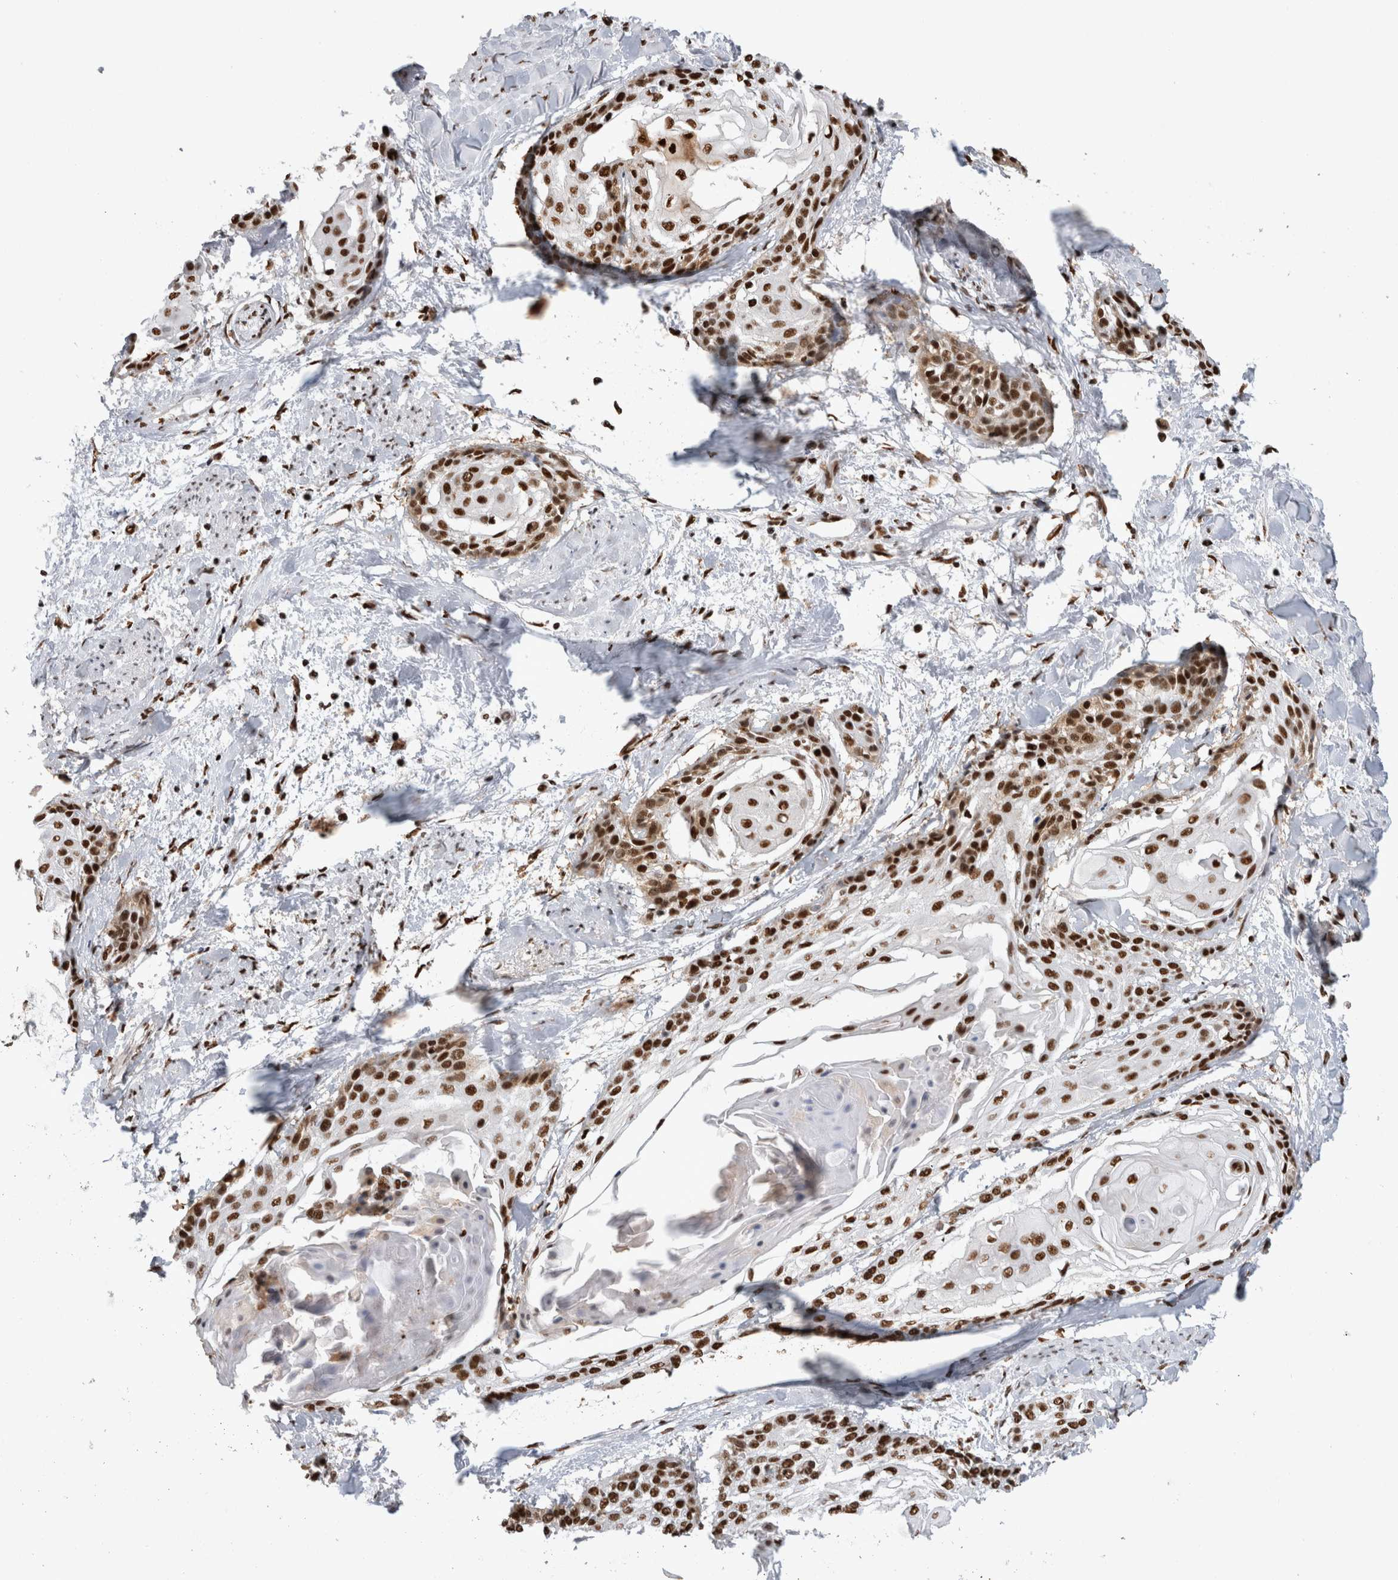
{"staining": {"intensity": "strong", "quantity": ">75%", "location": "nuclear"}, "tissue": "cervical cancer", "cell_type": "Tumor cells", "image_type": "cancer", "snomed": [{"axis": "morphology", "description": "Squamous cell carcinoma, NOS"}, {"axis": "topography", "description": "Cervix"}], "caption": "A brown stain highlights strong nuclear staining of a protein in squamous cell carcinoma (cervical) tumor cells. Using DAB (brown) and hematoxylin (blue) stains, captured at high magnification using brightfield microscopy.", "gene": "EYA2", "patient": {"sex": "female", "age": 57}}